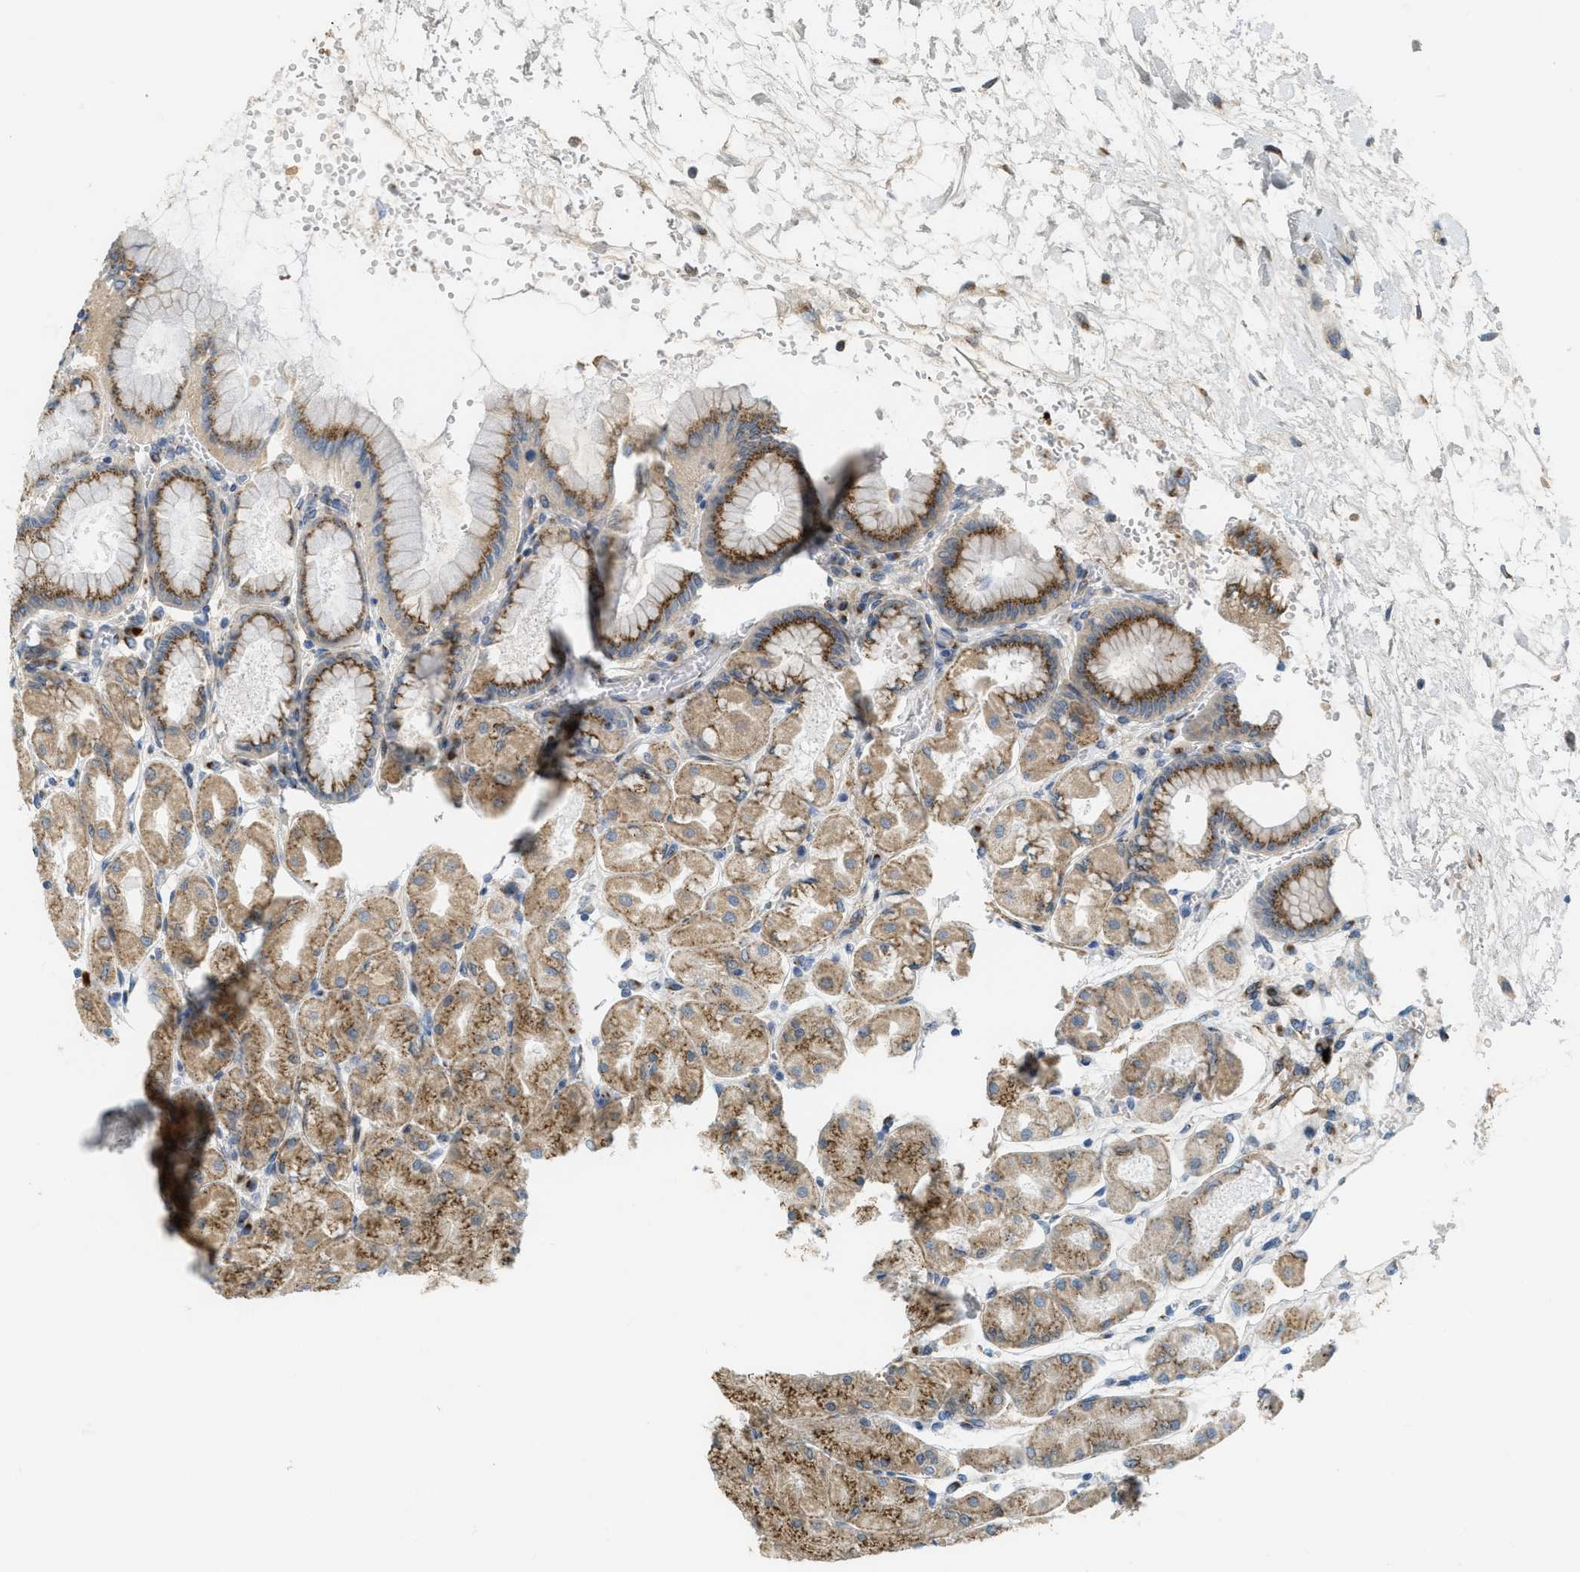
{"staining": {"intensity": "moderate", "quantity": ">75%", "location": "cytoplasmic/membranous"}, "tissue": "stomach", "cell_type": "Glandular cells", "image_type": "normal", "snomed": [{"axis": "morphology", "description": "Normal tissue, NOS"}, {"axis": "topography", "description": "Stomach, upper"}], "caption": "Immunohistochemical staining of benign stomach exhibits medium levels of moderate cytoplasmic/membranous expression in approximately >75% of glandular cells. (Stains: DAB (3,3'-diaminobenzidine) in brown, nuclei in blue, Microscopy: brightfield microscopy at high magnification).", "gene": "ZFPL1", "patient": {"sex": "female", "age": 56}}